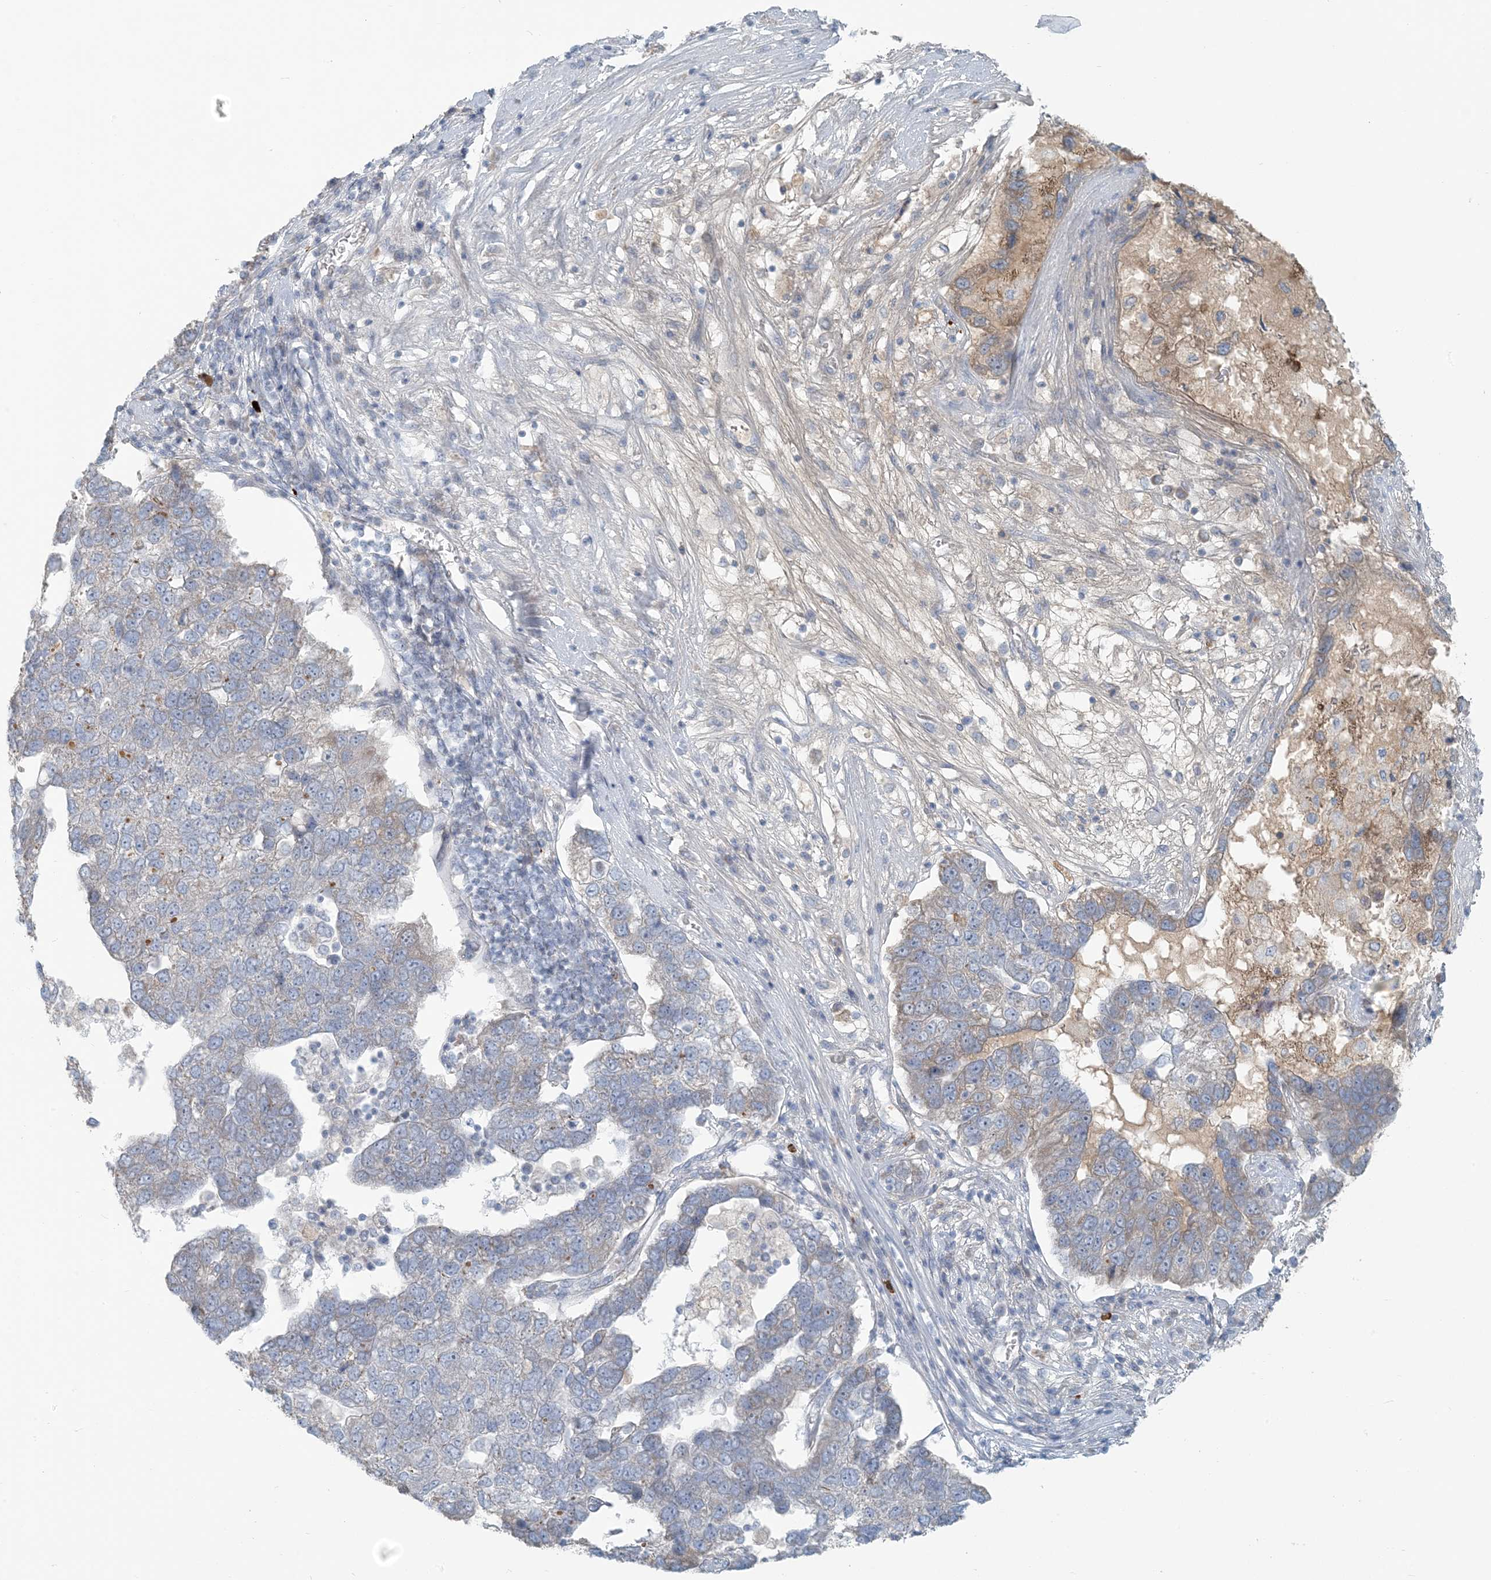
{"staining": {"intensity": "weak", "quantity": "25%-75%", "location": "cytoplasmic/membranous"}, "tissue": "pancreatic cancer", "cell_type": "Tumor cells", "image_type": "cancer", "snomed": [{"axis": "morphology", "description": "Adenocarcinoma, NOS"}, {"axis": "topography", "description": "Pancreas"}], "caption": "High-magnification brightfield microscopy of pancreatic cancer stained with DAB (3,3'-diaminobenzidine) (brown) and counterstained with hematoxylin (blue). tumor cells exhibit weak cytoplasmic/membranous staining is identified in about25%-75% of cells. Immunohistochemistry (ihc) stains the protein of interest in brown and the nuclei are stained blue.", "gene": "SCML1", "patient": {"sex": "female", "age": 61}}